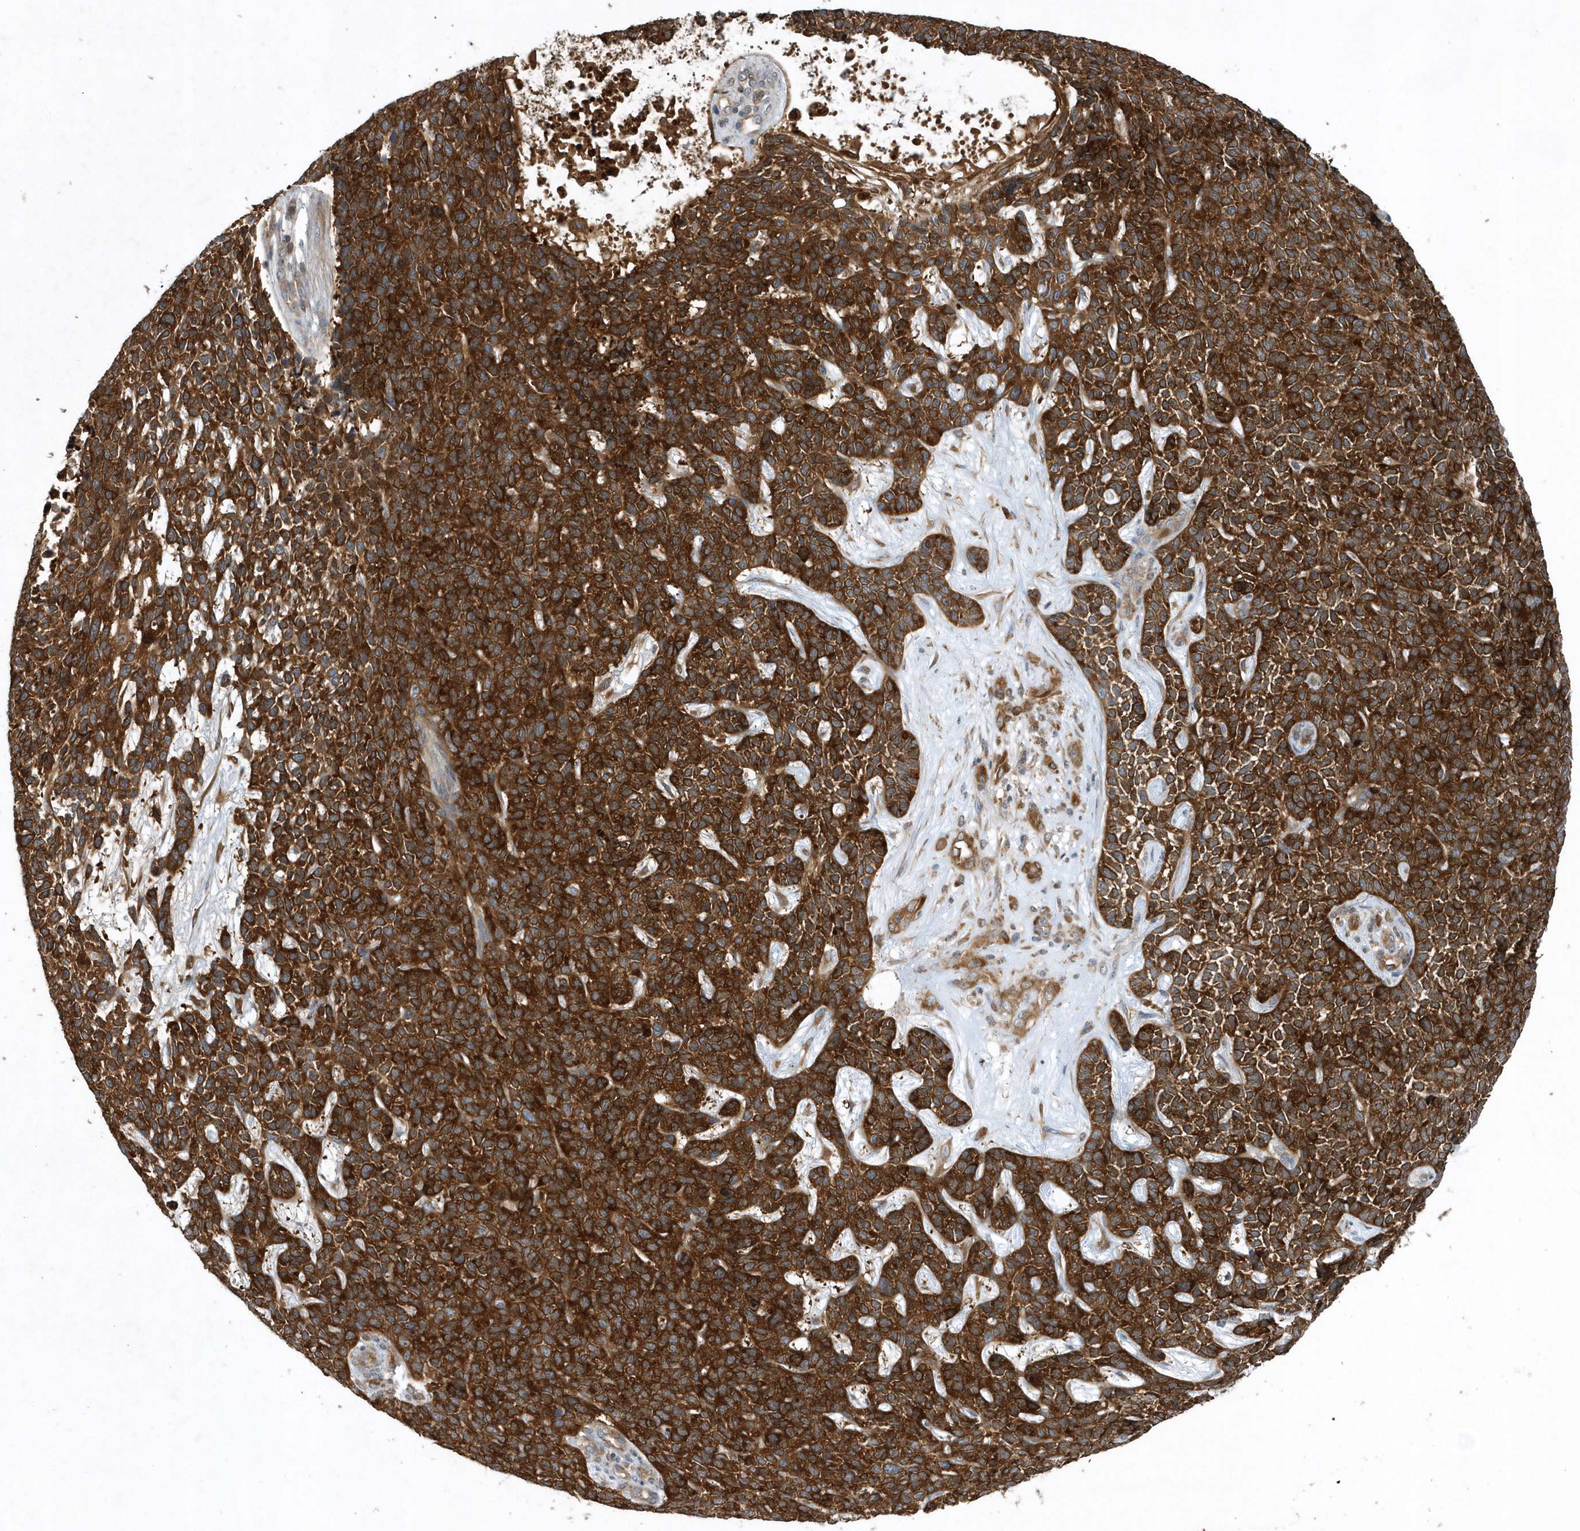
{"staining": {"intensity": "strong", "quantity": ">75%", "location": "cytoplasmic/membranous"}, "tissue": "skin cancer", "cell_type": "Tumor cells", "image_type": "cancer", "snomed": [{"axis": "morphology", "description": "Basal cell carcinoma"}, {"axis": "topography", "description": "Skin"}], "caption": "Protein expression analysis of basal cell carcinoma (skin) shows strong cytoplasmic/membranous positivity in about >75% of tumor cells. Using DAB (3,3'-diaminobenzidine) (brown) and hematoxylin (blue) stains, captured at high magnification using brightfield microscopy.", "gene": "PAICS", "patient": {"sex": "female", "age": 84}}